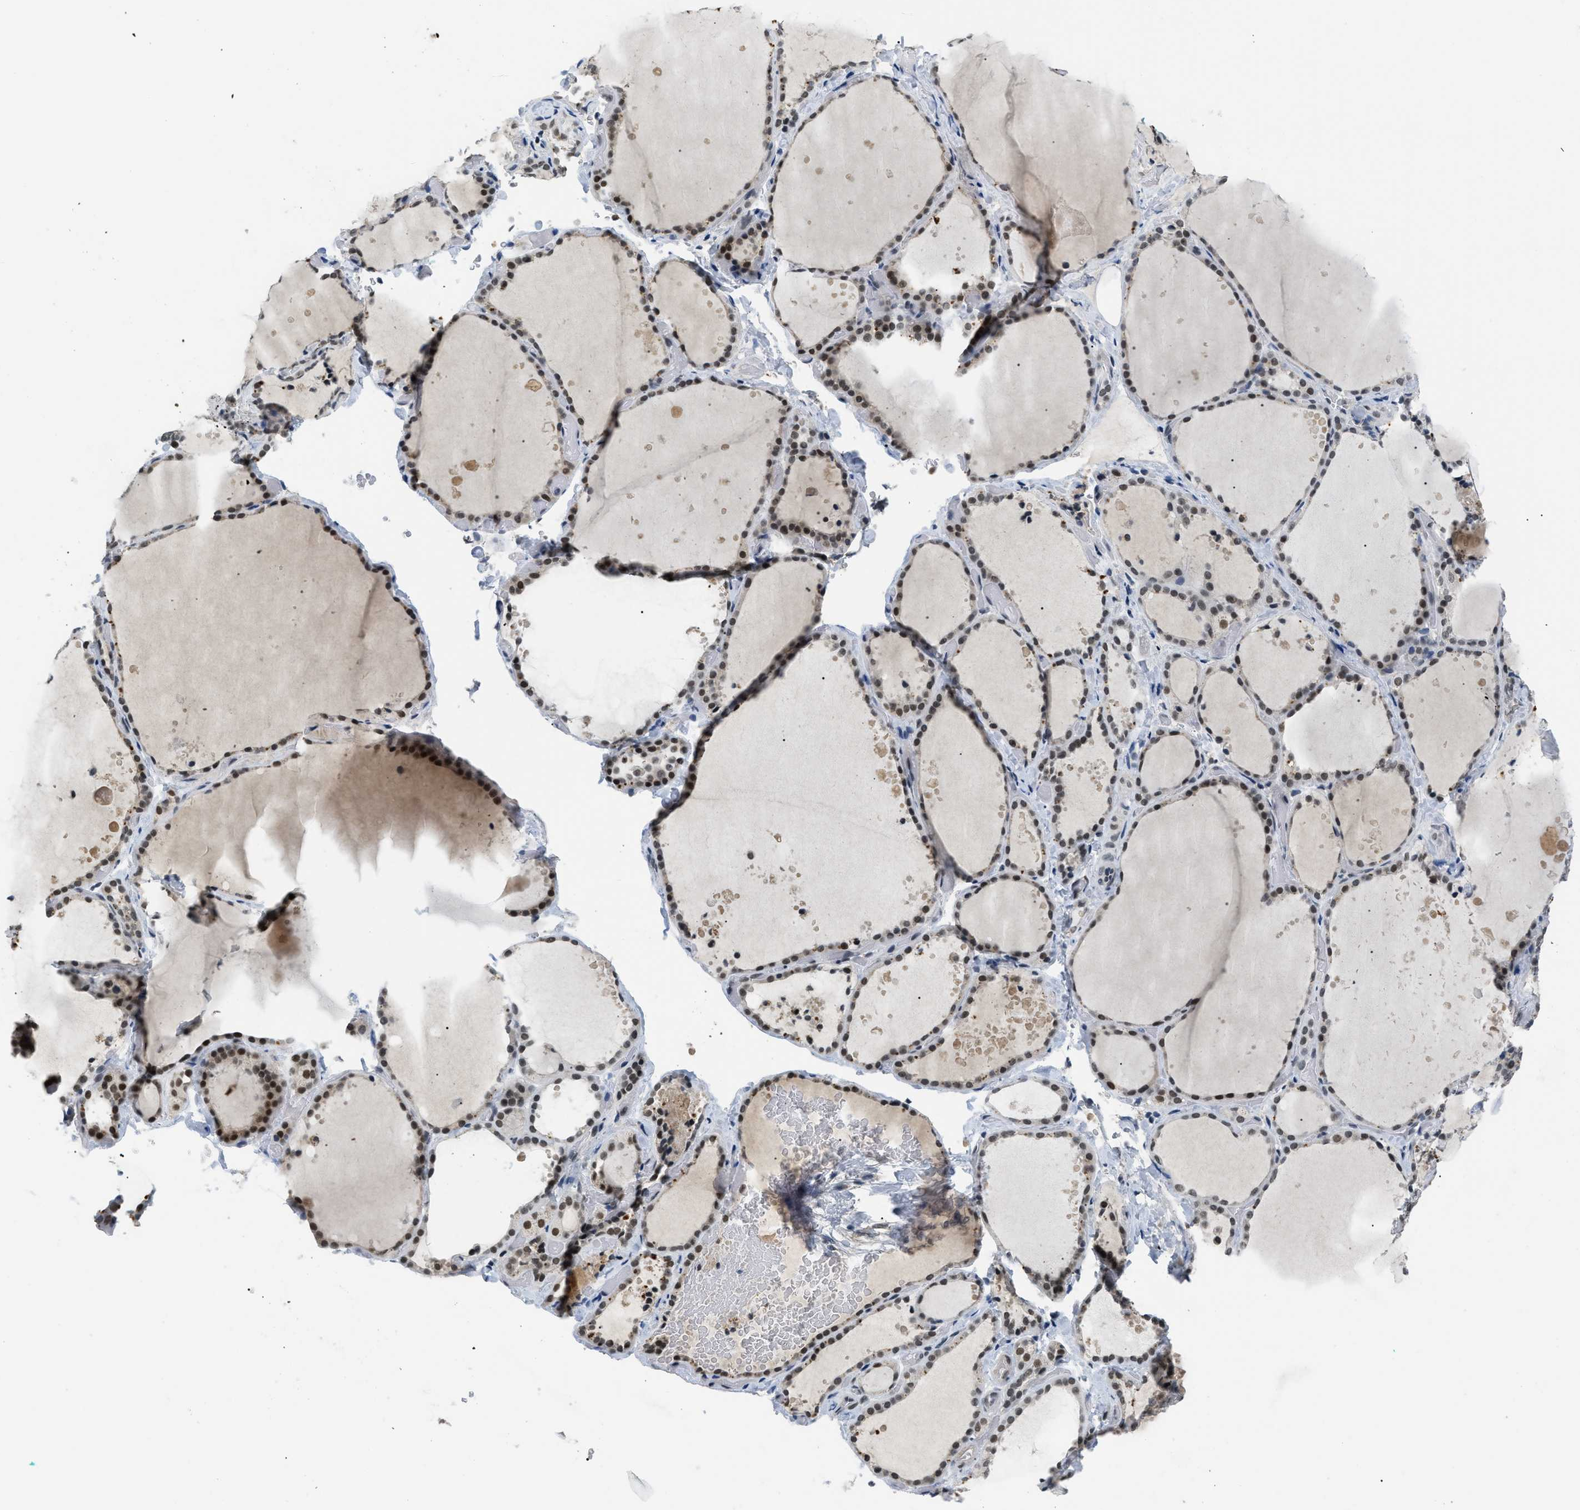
{"staining": {"intensity": "strong", "quantity": "25%-75%", "location": "nuclear"}, "tissue": "thyroid gland", "cell_type": "Glandular cells", "image_type": "normal", "snomed": [{"axis": "morphology", "description": "Normal tissue, NOS"}, {"axis": "topography", "description": "Thyroid gland"}], "caption": "An immunohistochemistry micrograph of normal tissue is shown. Protein staining in brown highlights strong nuclear positivity in thyroid gland within glandular cells.", "gene": "MZF1", "patient": {"sex": "female", "age": 44}}